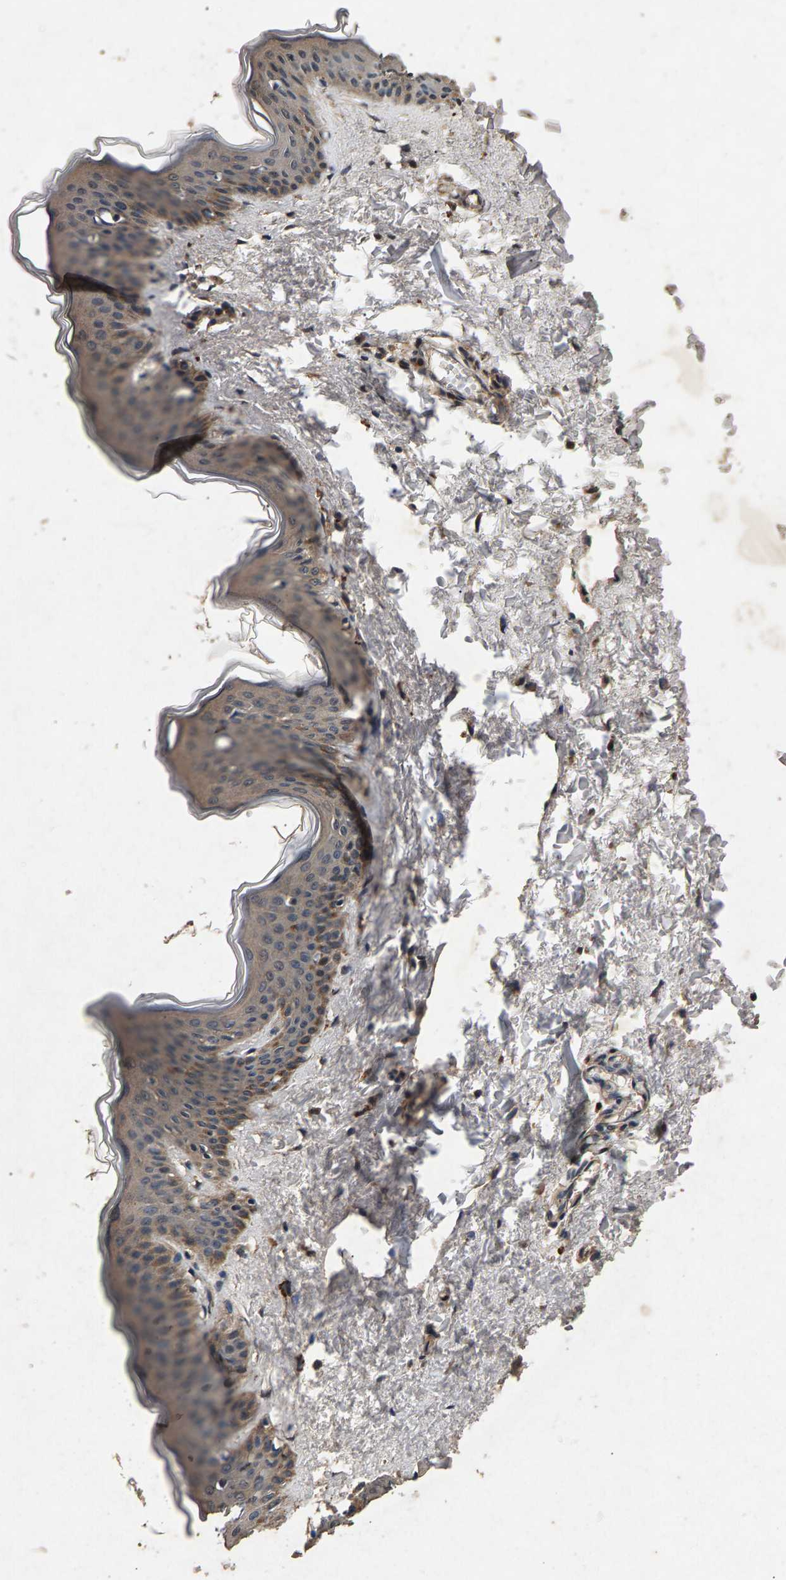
{"staining": {"intensity": "weak", "quantity": "25%-75%", "location": "cytoplasmic/membranous"}, "tissue": "skin", "cell_type": "Fibroblasts", "image_type": "normal", "snomed": [{"axis": "morphology", "description": "Normal tissue, NOS"}, {"axis": "topography", "description": "Skin"}], "caption": "Immunohistochemical staining of benign skin demonstrates low levels of weak cytoplasmic/membranous staining in about 25%-75% of fibroblasts.", "gene": "PPP1CC", "patient": {"sex": "female", "age": 17}}